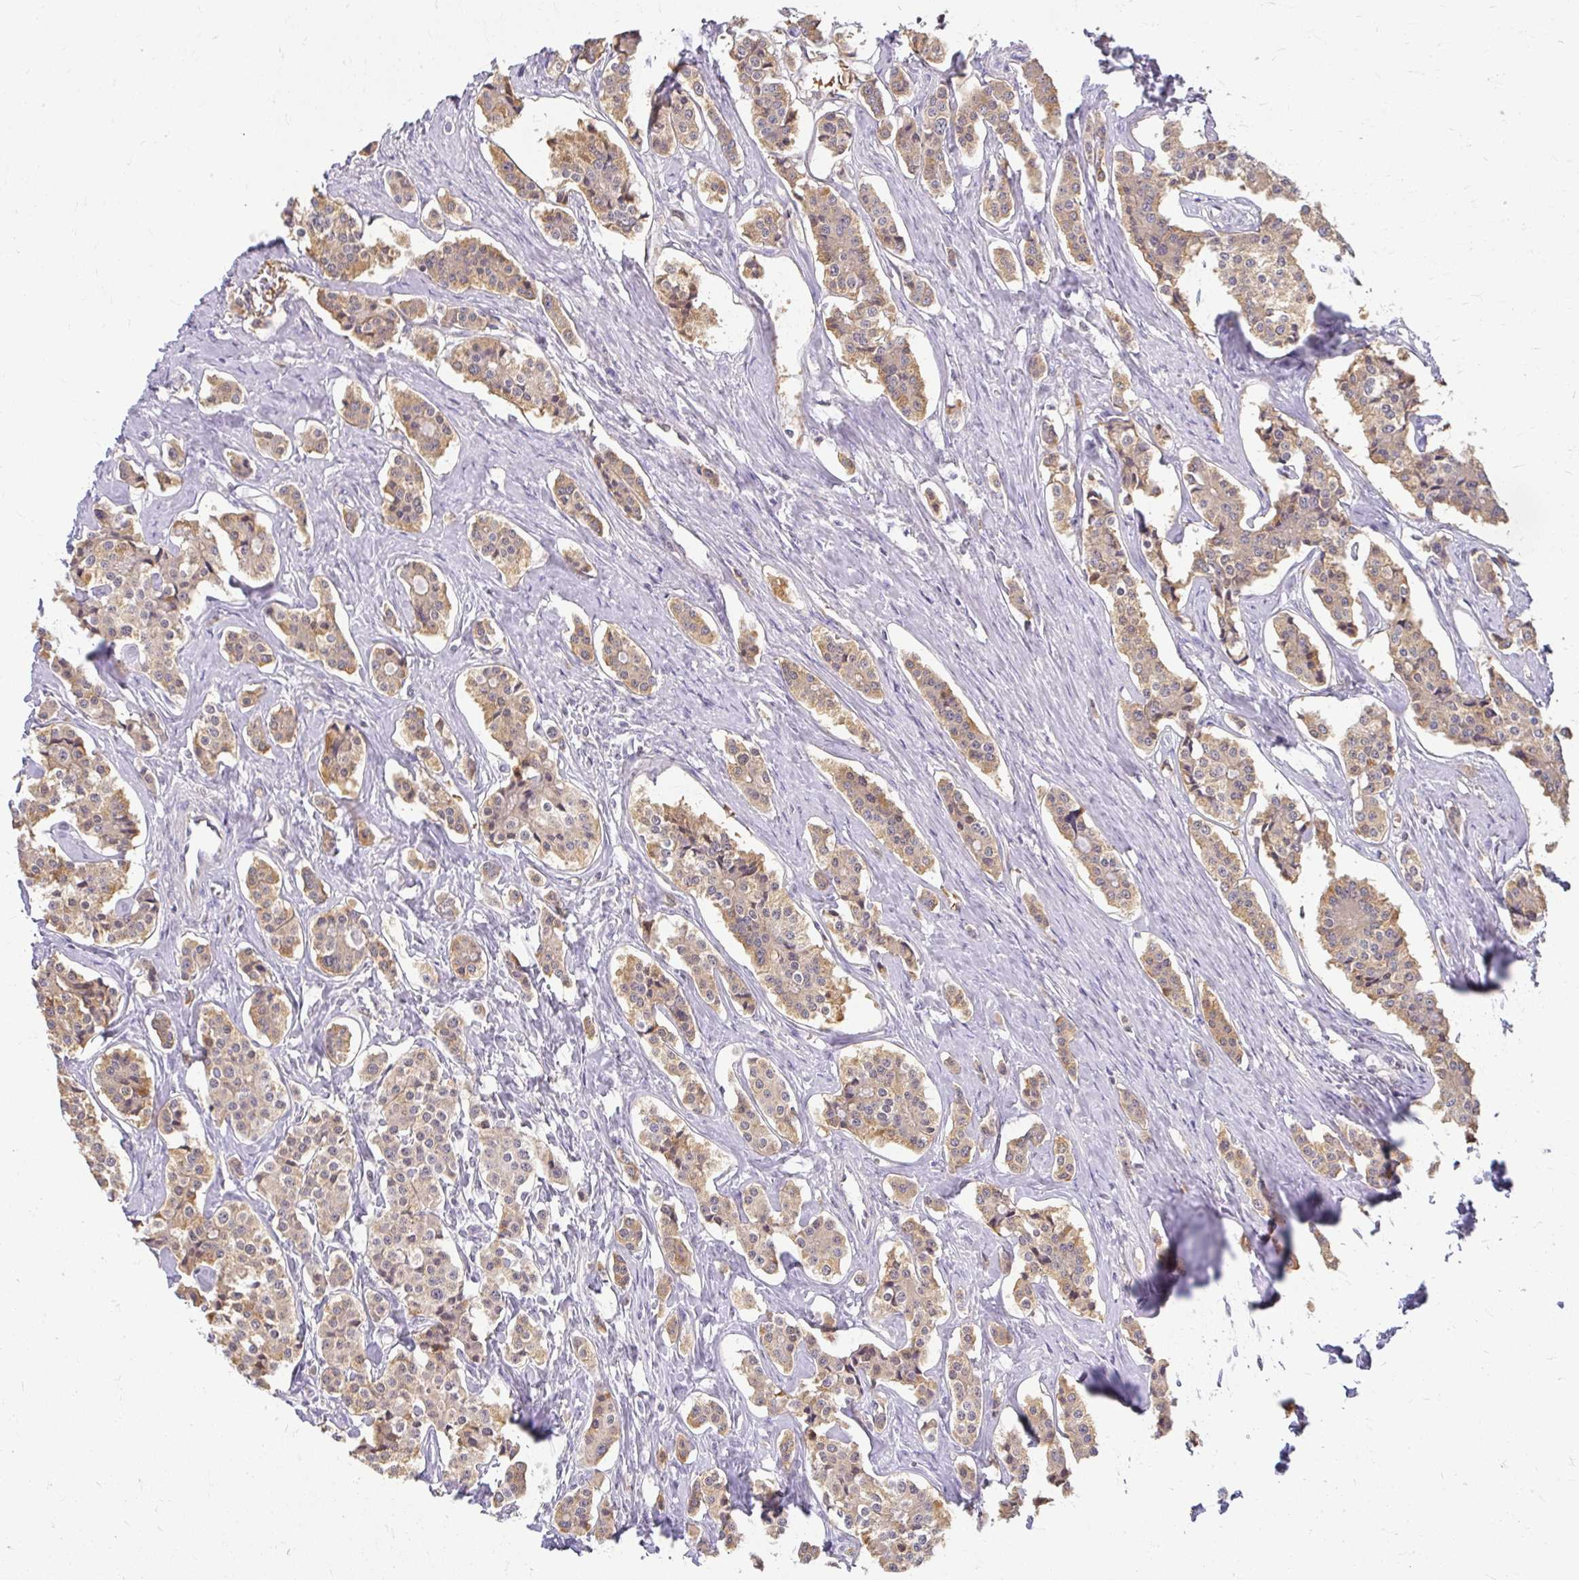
{"staining": {"intensity": "moderate", "quantity": ">75%", "location": "cytoplasmic/membranous"}, "tissue": "carcinoid", "cell_type": "Tumor cells", "image_type": "cancer", "snomed": [{"axis": "morphology", "description": "Carcinoid, malignant, NOS"}, {"axis": "topography", "description": "Small intestine"}], "caption": "Immunohistochemical staining of human malignant carcinoid reveals medium levels of moderate cytoplasmic/membranous protein staining in about >75% of tumor cells.", "gene": "TEX33", "patient": {"sex": "male", "age": 63}}